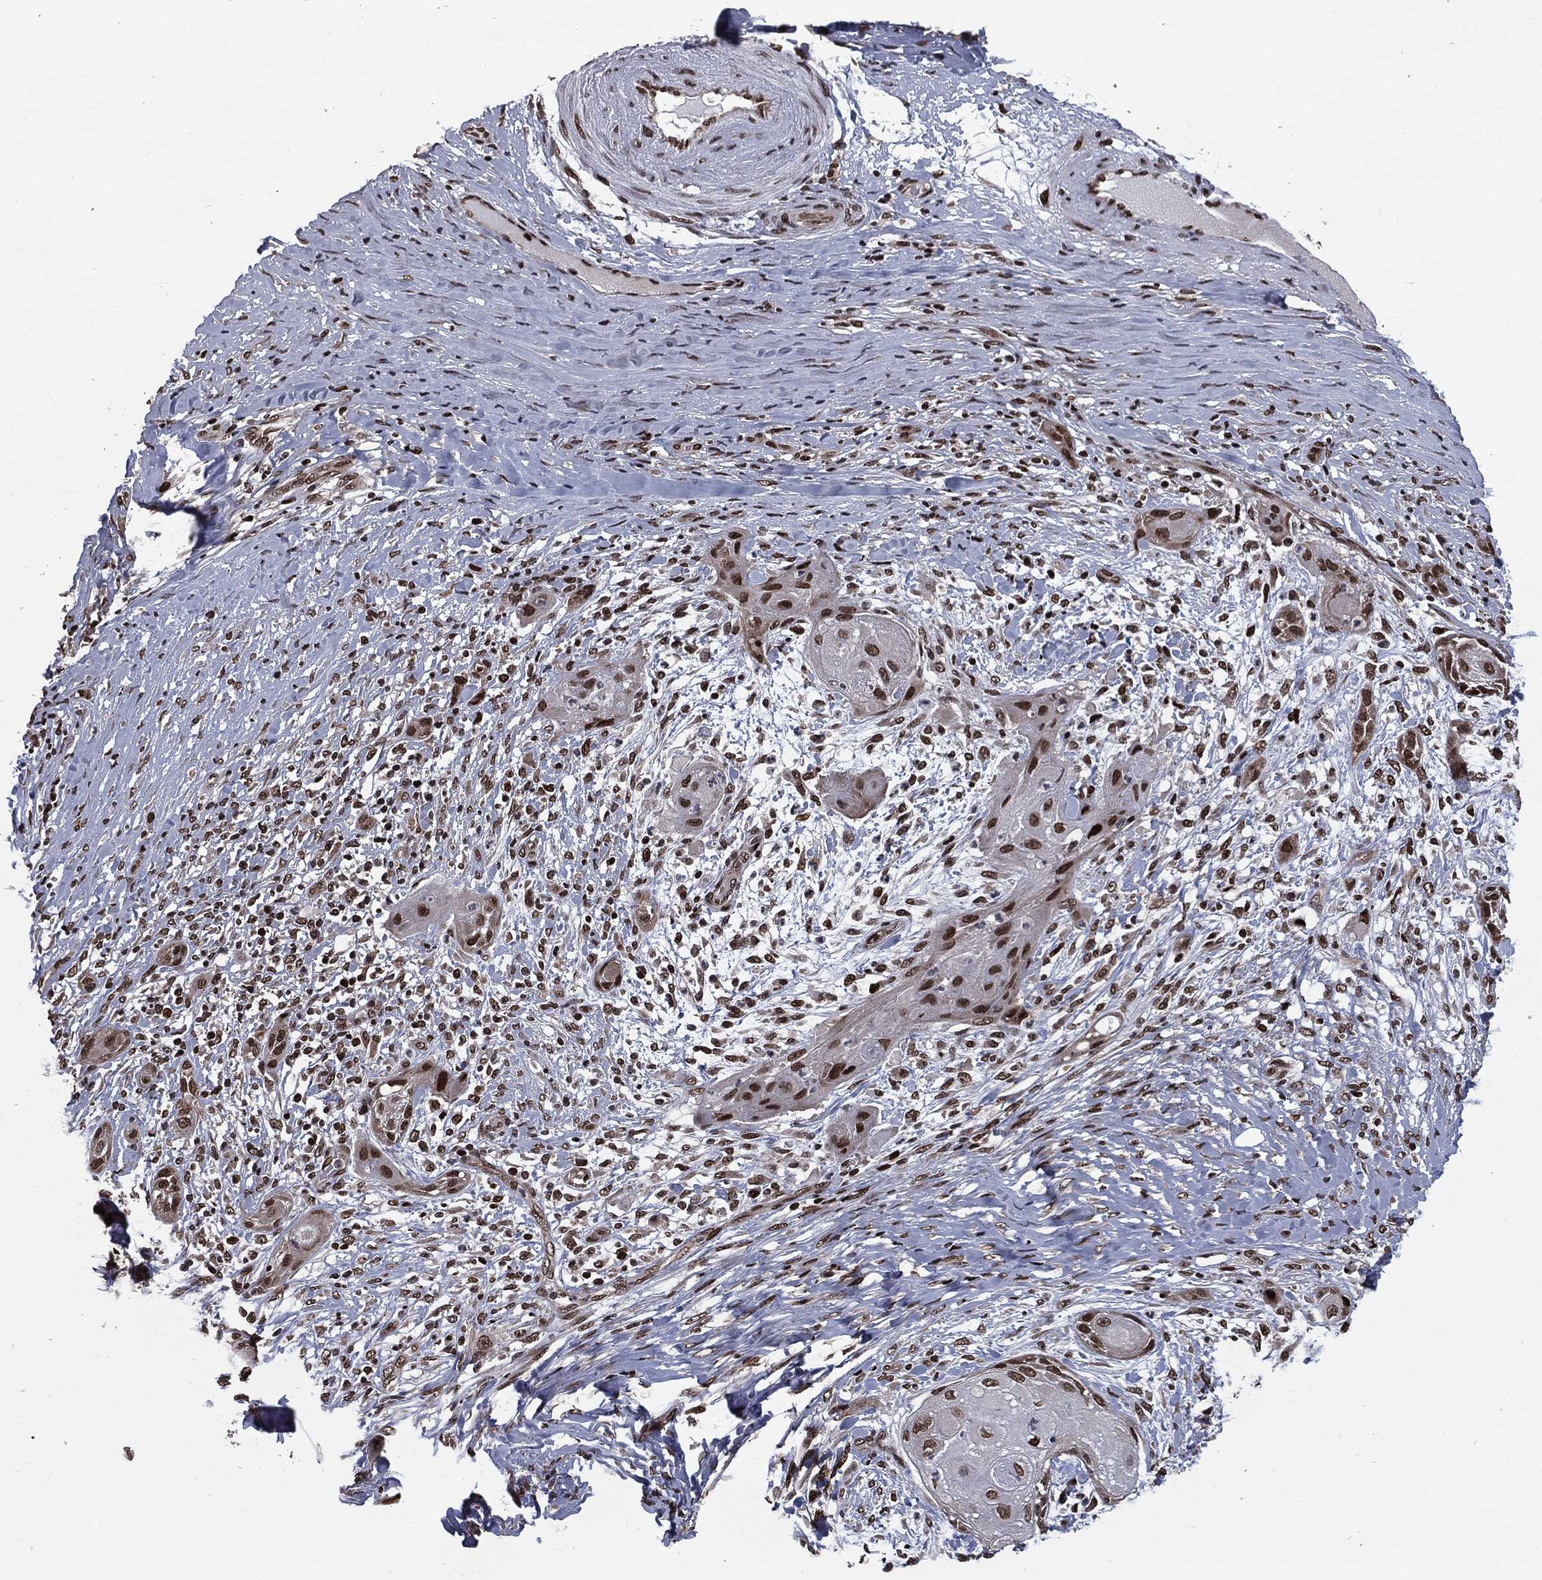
{"staining": {"intensity": "strong", "quantity": ">75%", "location": "nuclear"}, "tissue": "skin cancer", "cell_type": "Tumor cells", "image_type": "cancer", "snomed": [{"axis": "morphology", "description": "Squamous cell carcinoma, NOS"}, {"axis": "topography", "description": "Skin"}], "caption": "Immunohistochemical staining of skin squamous cell carcinoma reveals strong nuclear protein staining in approximately >75% of tumor cells. (brown staining indicates protein expression, while blue staining denotes nuclei).", "gene": "DVL2", "patient": {"sex": "male", "age": 62}}